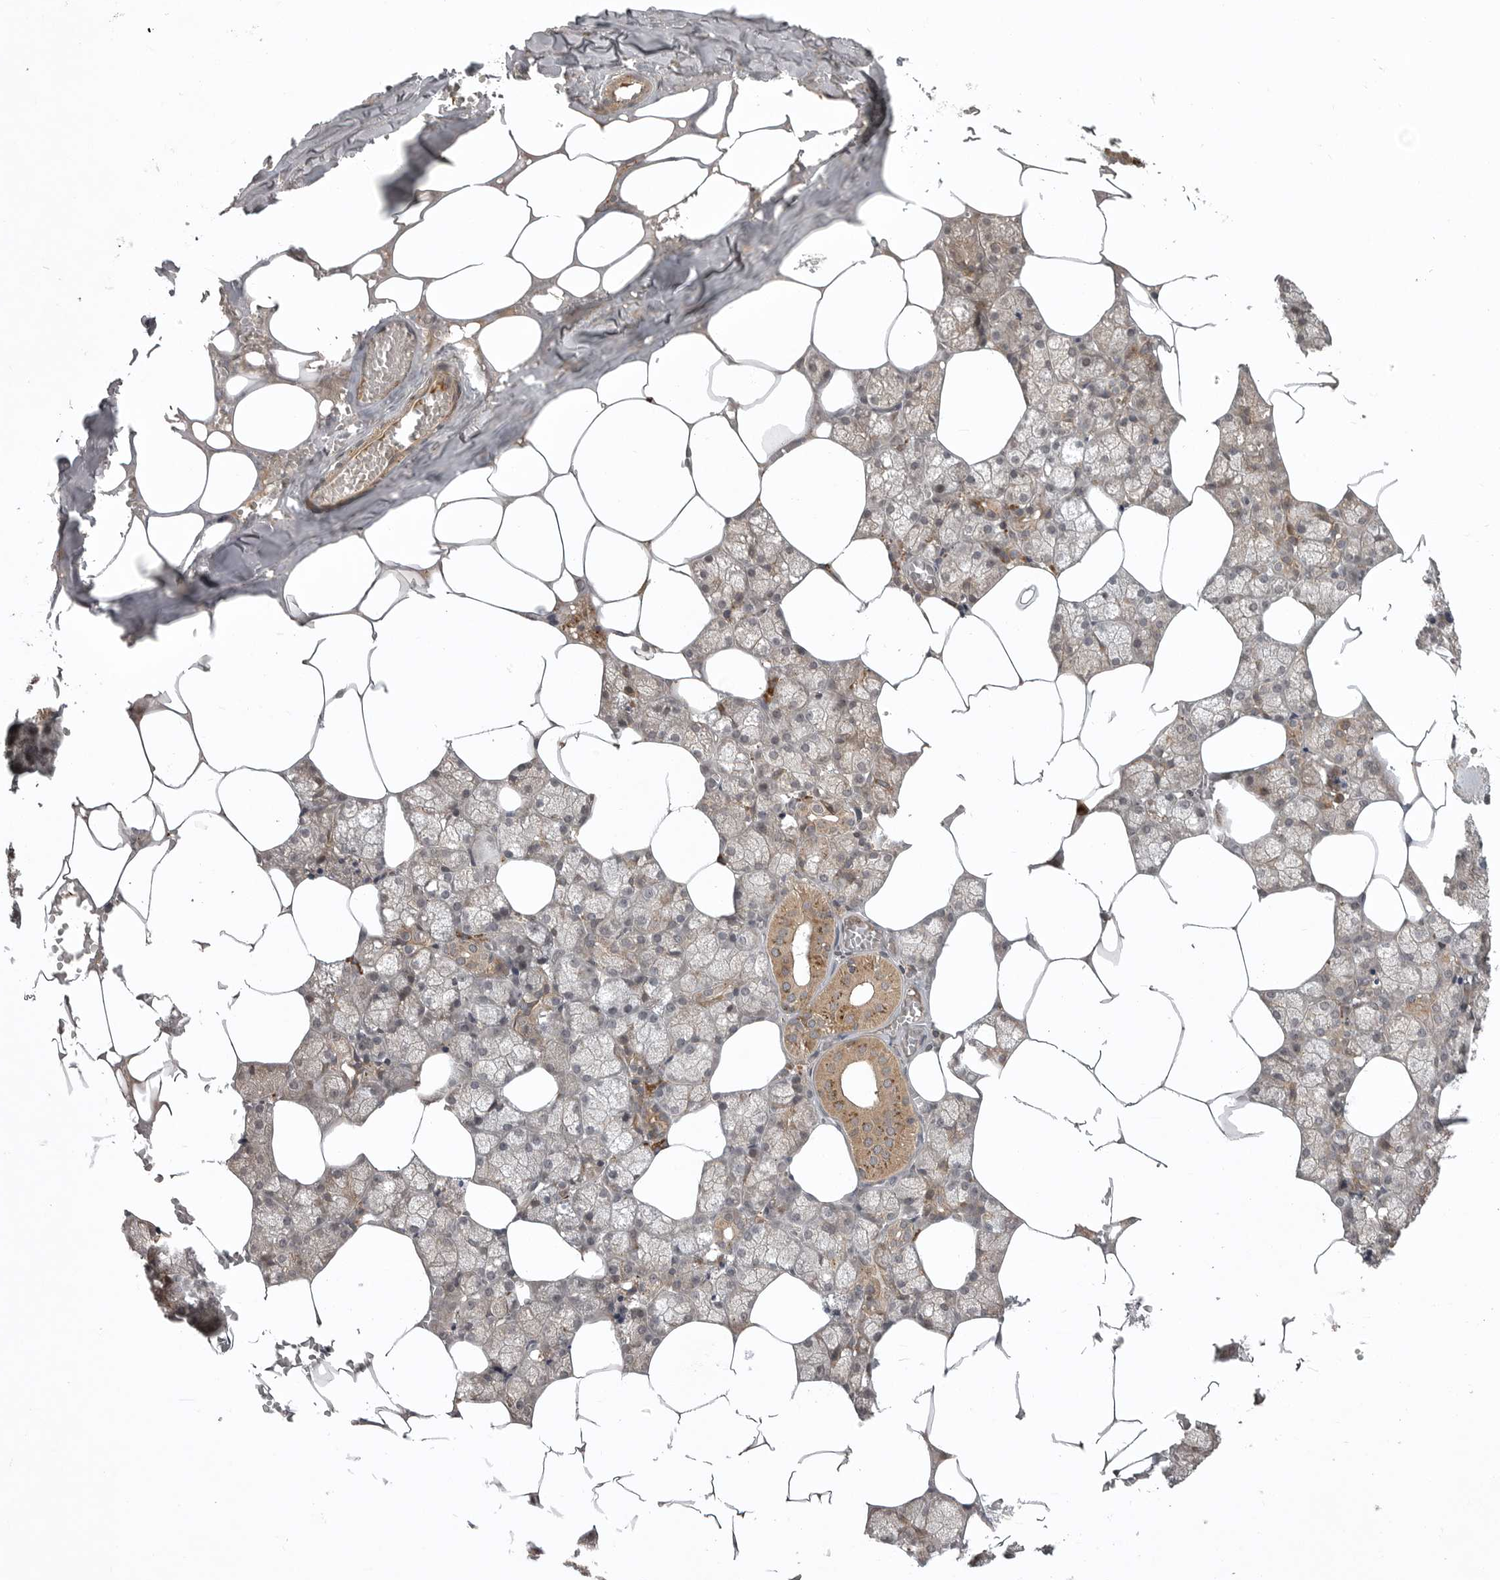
{"staining": {"intensity": "moderate", "quantity": "<25%", "location": "cytoplasmic/membranous"}, "tissue": "salivary gland", "cell_type": "Glandular cells", "image_type": "normal", "snomed": [{"axis": "morphology", "description": "Normal tissue, NOS"}, {"axis": "topography", "description": "Salivary gland"}], "caption": "A brown stain highlights moderate cytoplasmic/membranous positivity of a protein in glandular cells of normal salivary gland.", "gene": "GPR31", "patient": {"sex": "male", "age": 62}}